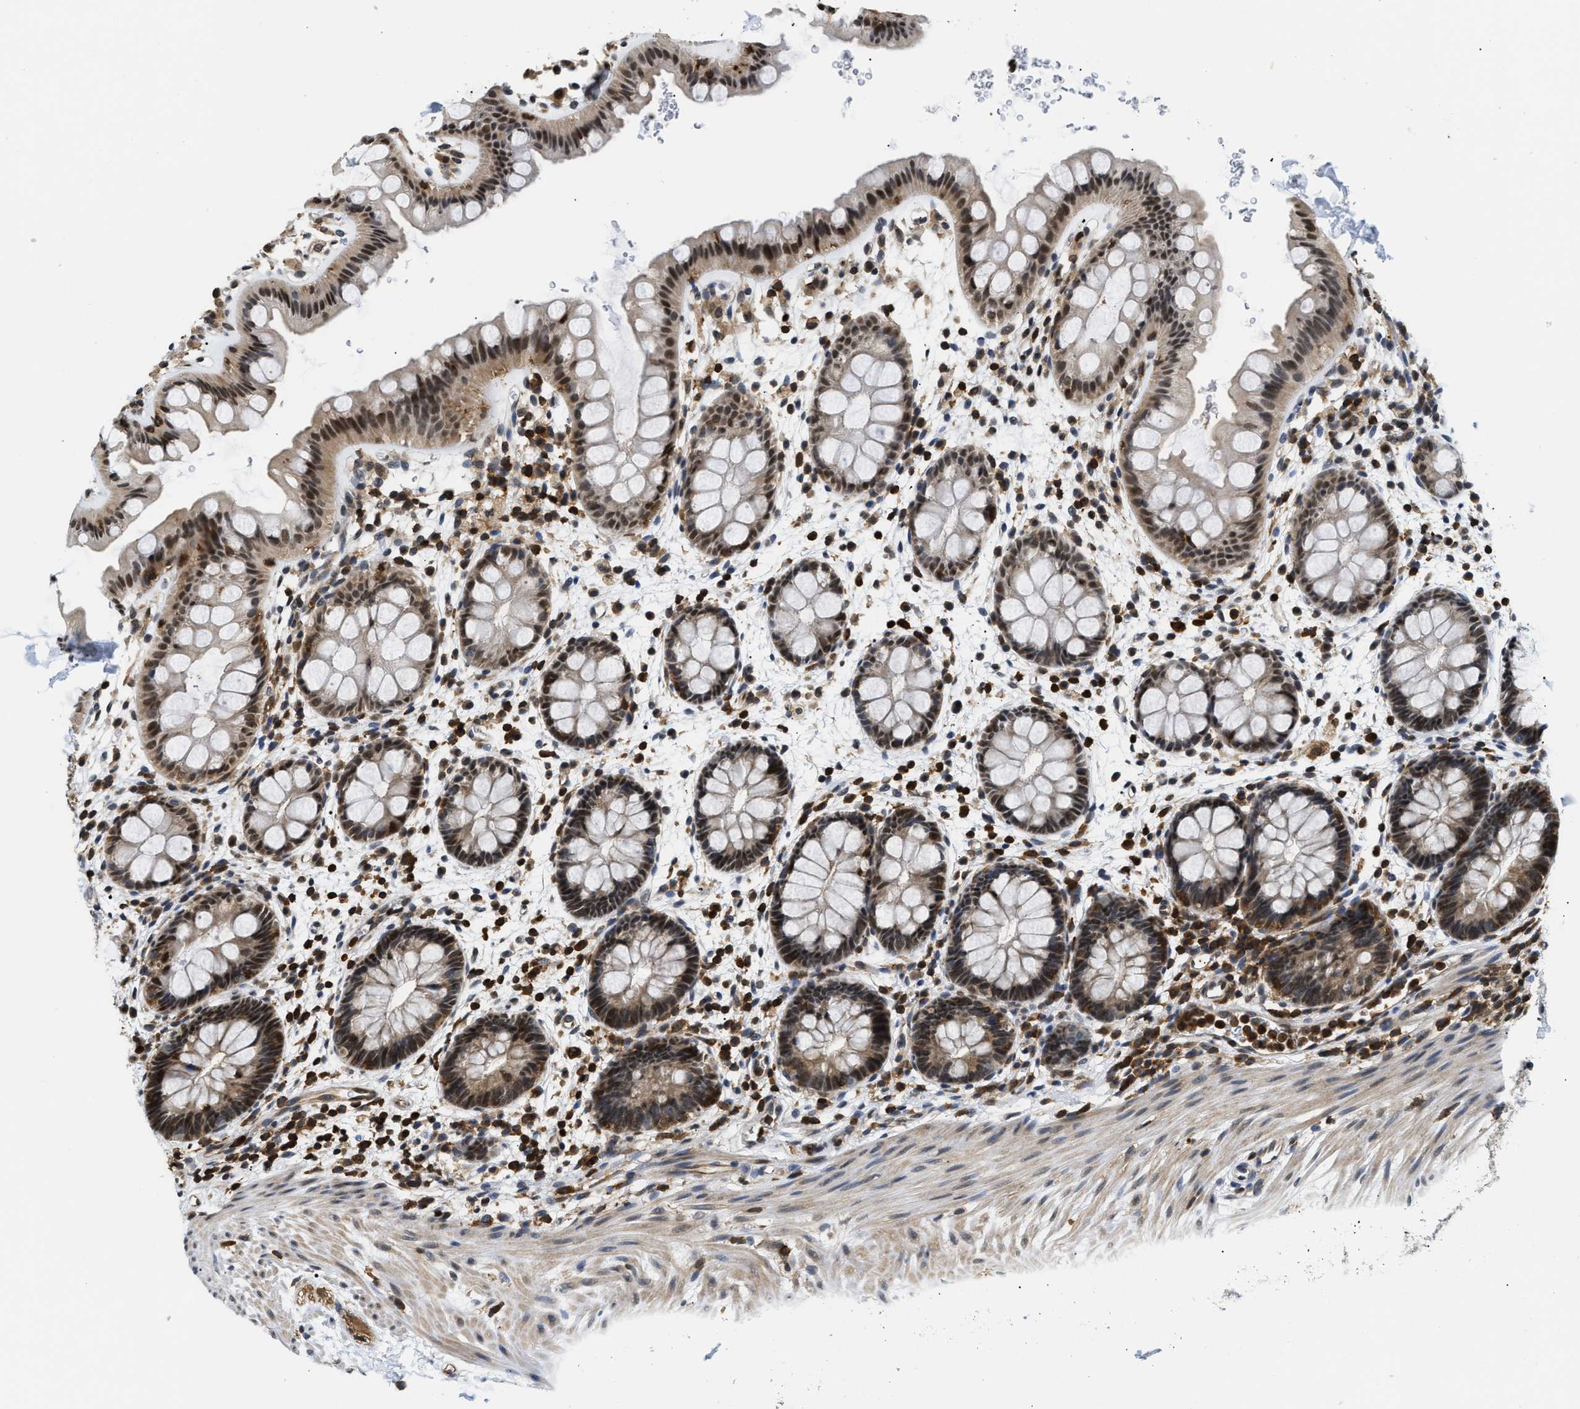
{"staining": {"intensity": "moderate", "quantity": "25%-75%", "location": "cytoplasmic/membranous,nuclear"}, "tissue": "rectum", "cell_type": "Glandular cells", "image_type": "normal", "snomed": [{"axis": "morphology", "description": "Normal tissue, NOS"}, {"axis": "topography", "description": "Rectum"}], "caption": "Protein positivity by immunohistochemistry (IHC) reveals moderate cytoplasmic/membranous,nuclear positivity in about 25%-75% of glandular cells in unremarkable rectum.", "gene": "STK10", "patient": {"sex": "female", "age": 24}}